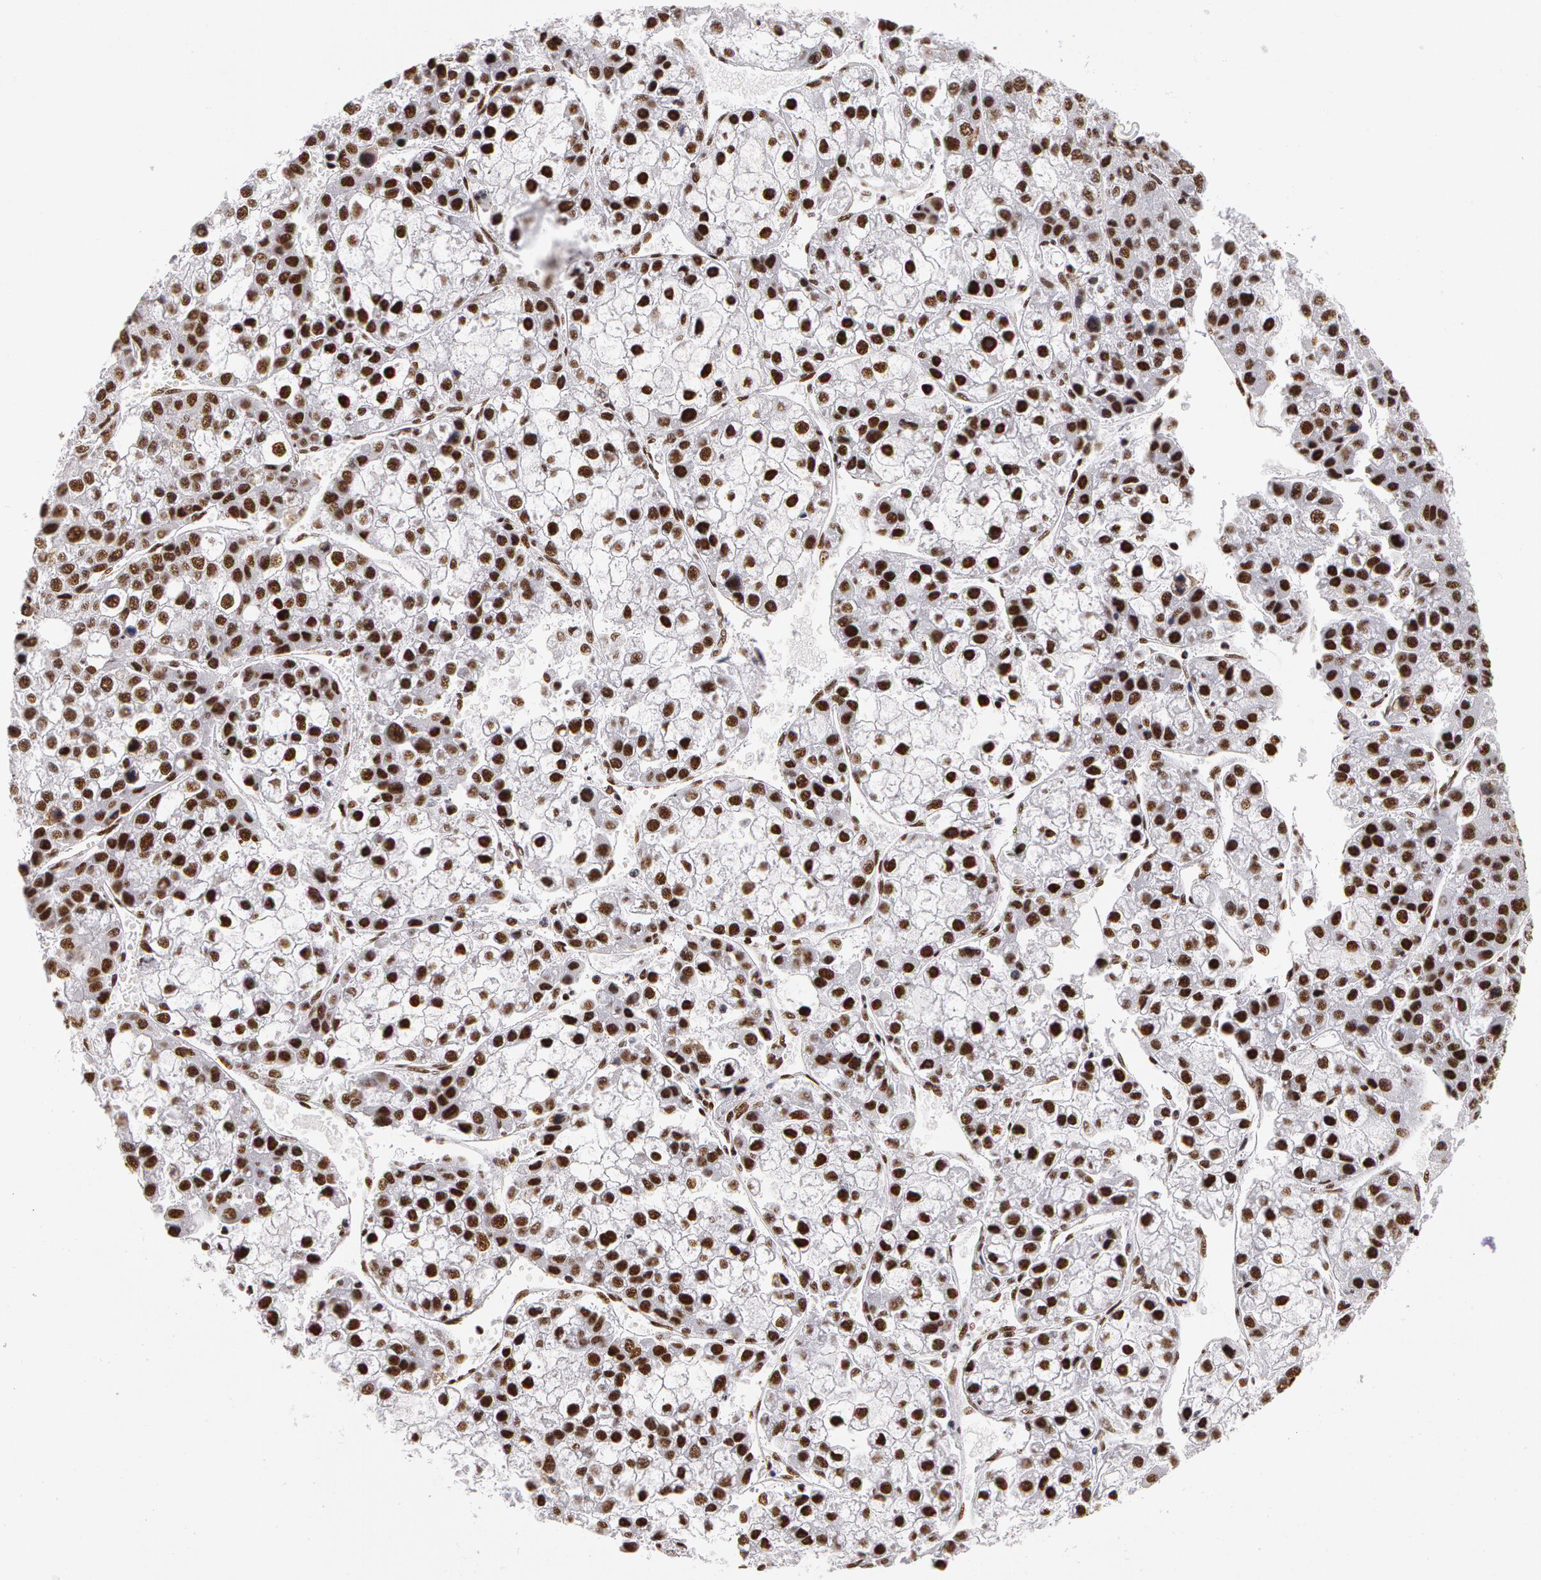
{"staining": {"intensity": "strong", "quantity": ">75%", "location": "nuclear"}, "tissue": "liver cancer", "cell_type": "Tumor cells", "image_type": "cancer", "snomed": [{"axis": "morphology", "description": "Carcinoma, Hepatocellular, NOS"}, {"axis": "topography", "description": "Liver"}], "caption": "Immunohistochemical staining of liver cancer (hepatocellular carcinoma) displays high levels of strong nuclear positivity in about >75% of tumor cells. (DAB (3,3'-diaminobenzidine) = brown stain, brightfield microscopy at high magnification).", "gene": "PNN", "patient": {"sex": "female", "age": 66}}